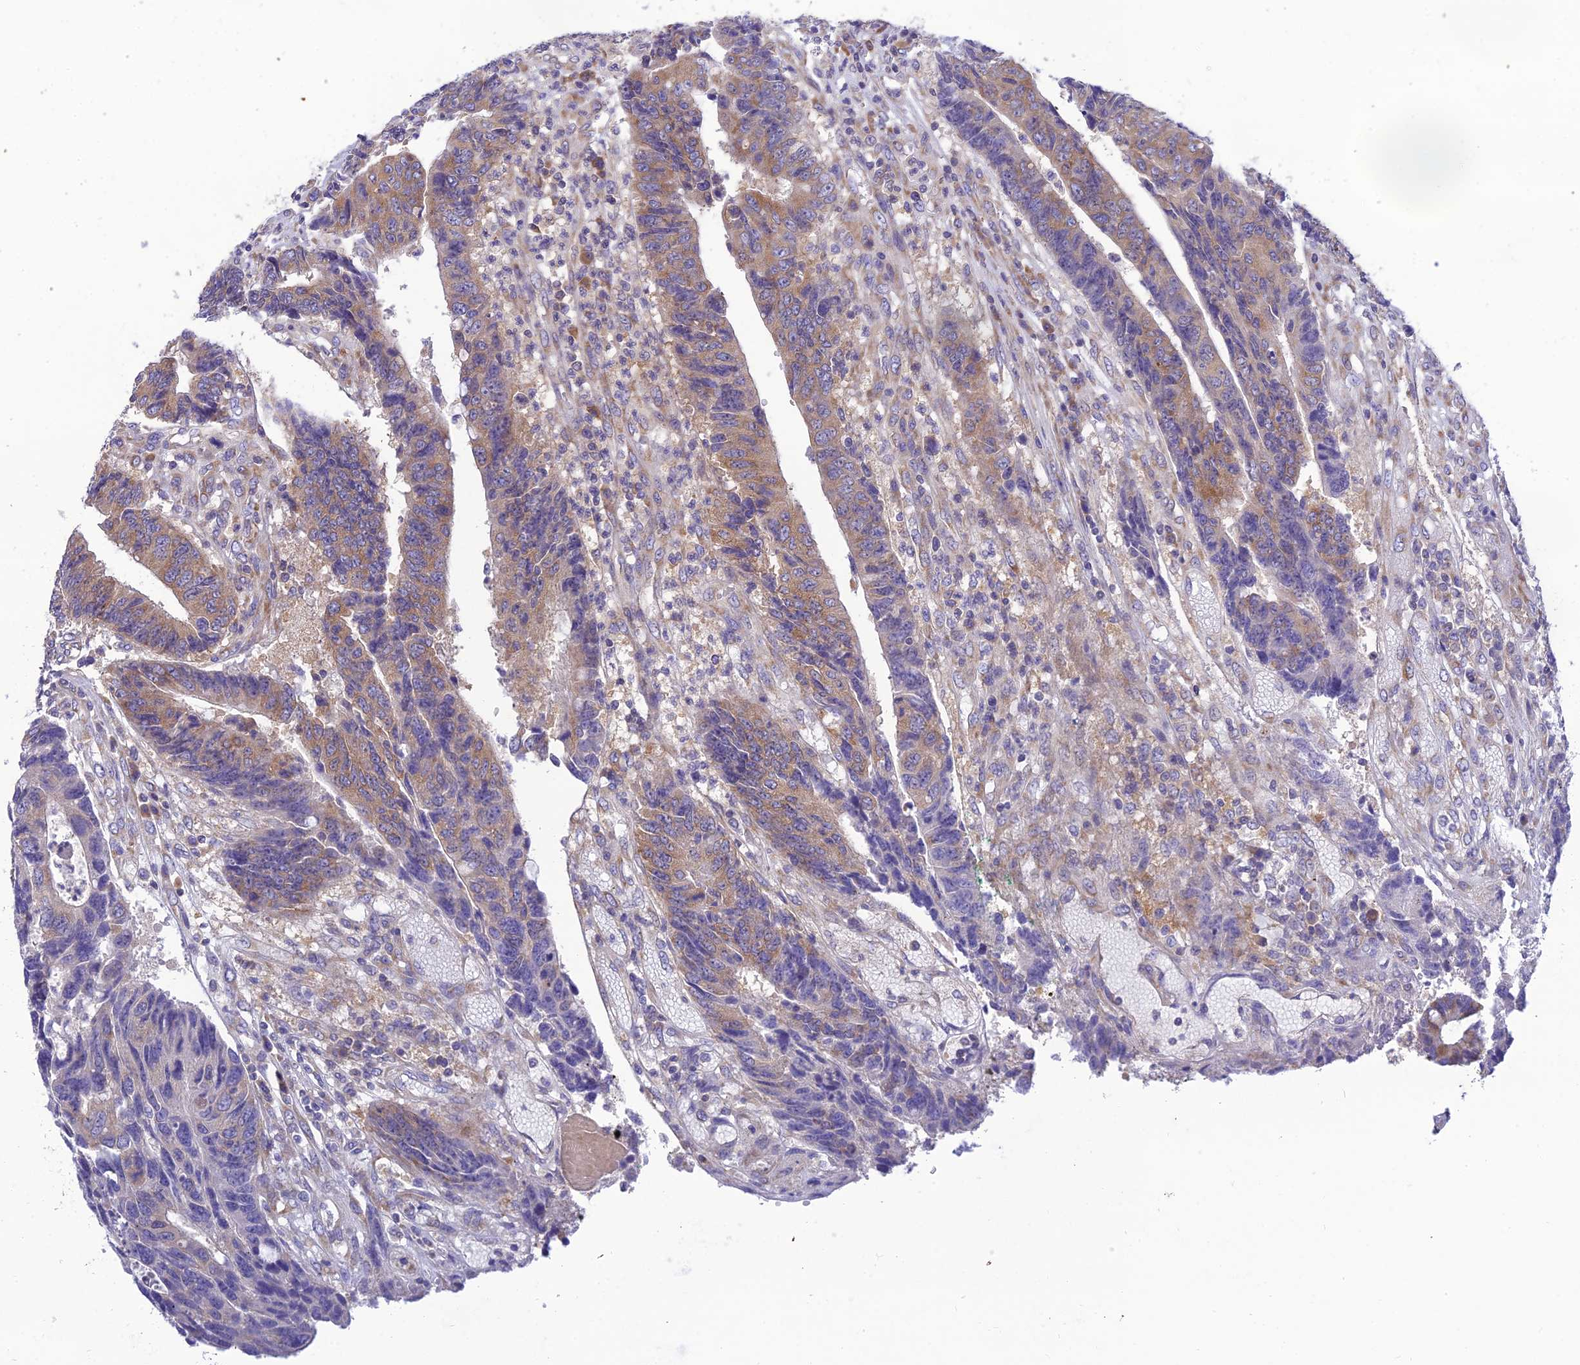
{"staining": {"intensity": "moderate", "quantity": "25%-75%", "location": "cytoplasmic/membranous"}, "tissue": "colorectal cancer", "cell_type": "Tumor cells", "image_type": "cancer", "snomed": [{"axis": "morphology", "description": "Adenocarcinoma, NOS"}, {"axis": "topography", "description": "Rectum"}], "caption": "Immunohistochemistry of adenocarcinoma (colorectal) reveals medium levels of moderate cytoplasmic/membranous expression in approximately 25%-75% of tumor cells. The staining is performed using DAB (3,3'-diaminobenzidine) brown chromogen to label protein expression. The nuclei are counter-stained blue using hematoxylin.", "gene": "CLCN7", "patient": {"sex": "male", "age": 84}}